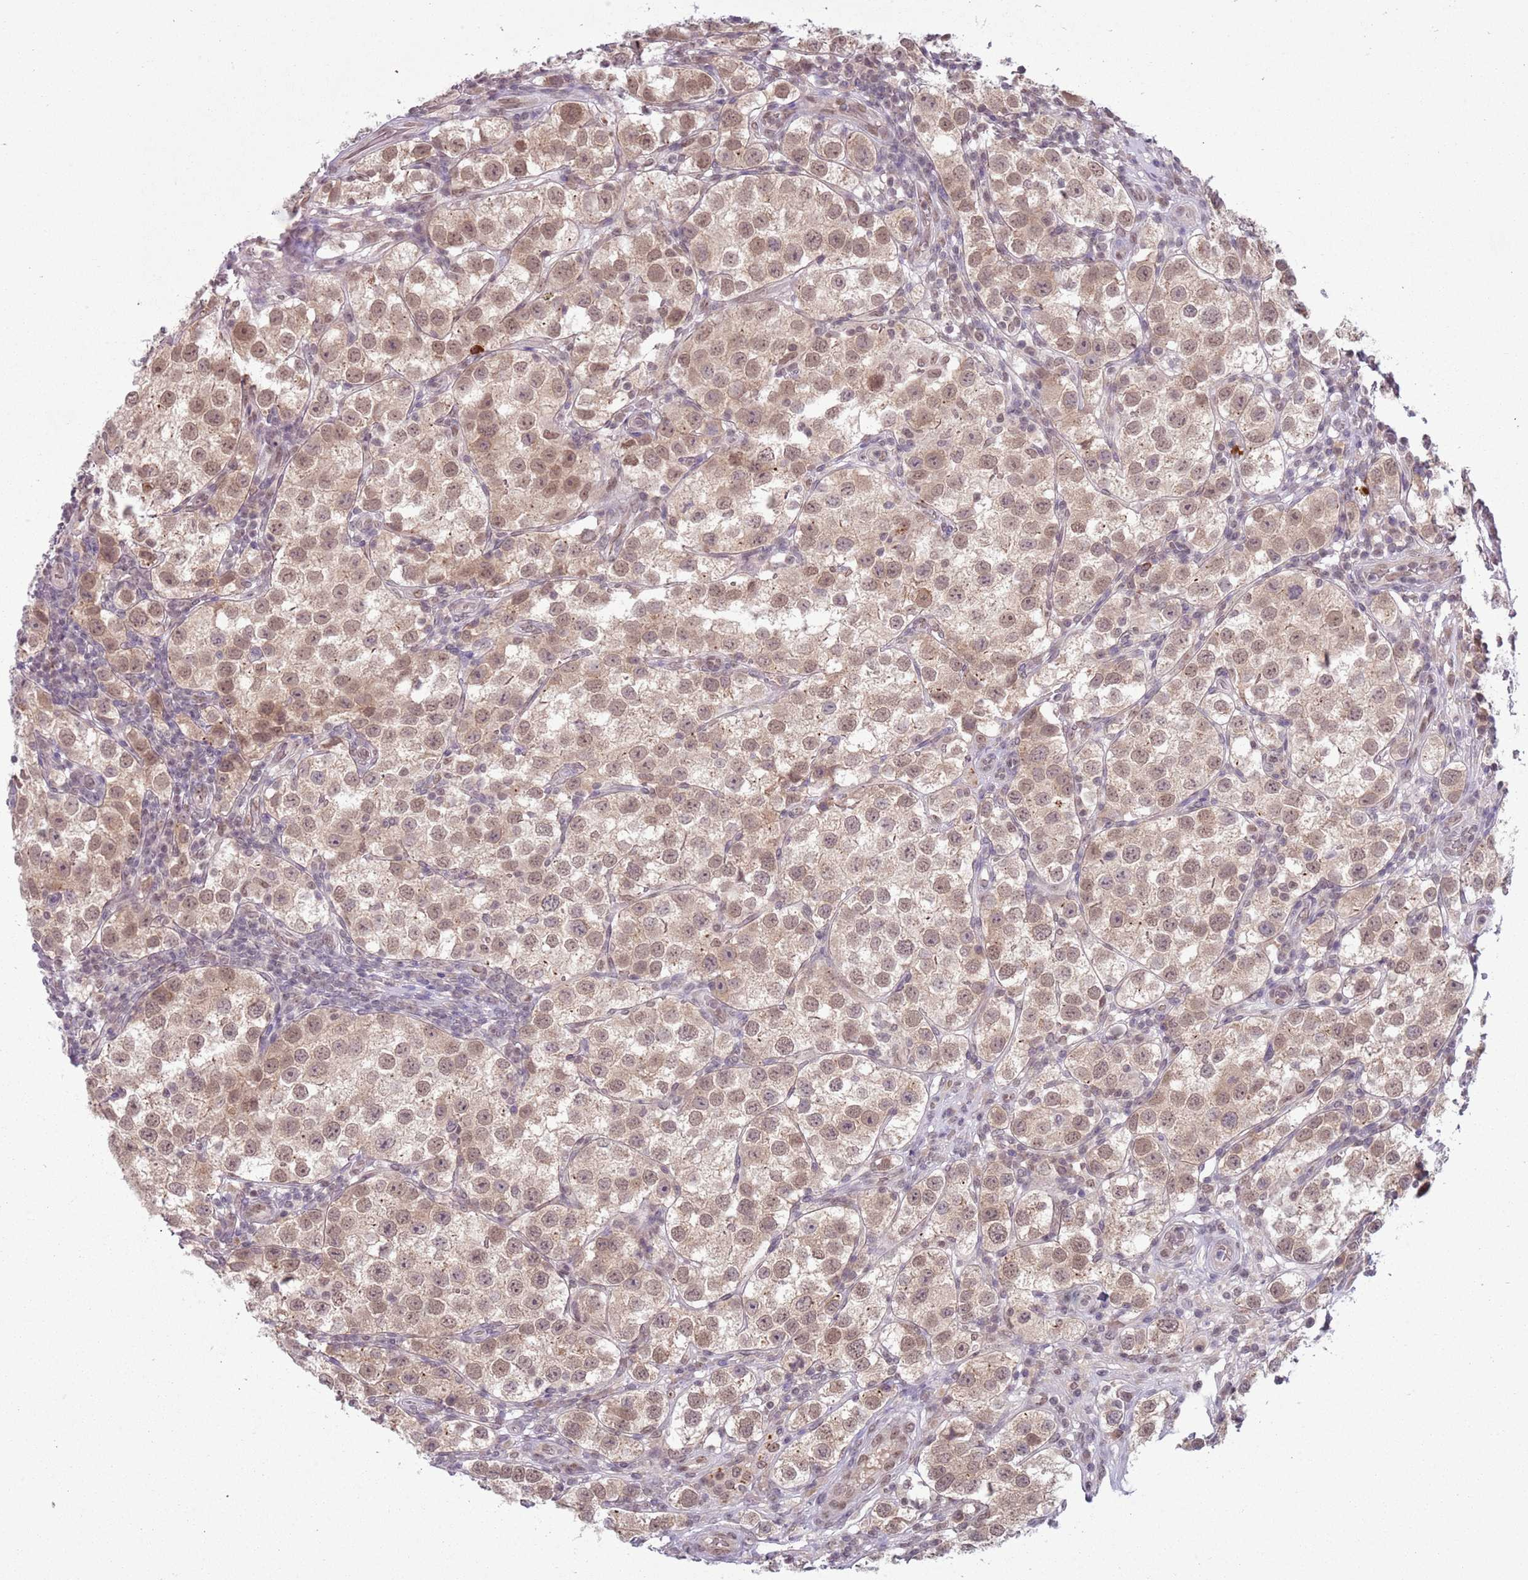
{"staining": {"intensity": "moderate", "quantity": ">75%", "location": "cytoplasmic/membranous,nuclear"}, "tissue": "testis cancer", "cell_type": "Tumor cells", "image_type": "cancer", "snomed": [{"axis": "morphology", "description": "Seminoma, NOS"}, {"axis": "topography", "description": "Testis"}], "caption": "Brown immunohistochemical staining in testis seminoma displays moderate cytoplasmic/membranous and nuclear staining in about >75% of tumor cells. The staining is performed using DAB brown chromogen to label protein expression. The nuclei are counter-stained blue using hematoxylin.", "gene": "TM2D1", "patient": {"sex": "male", "age": 37}}